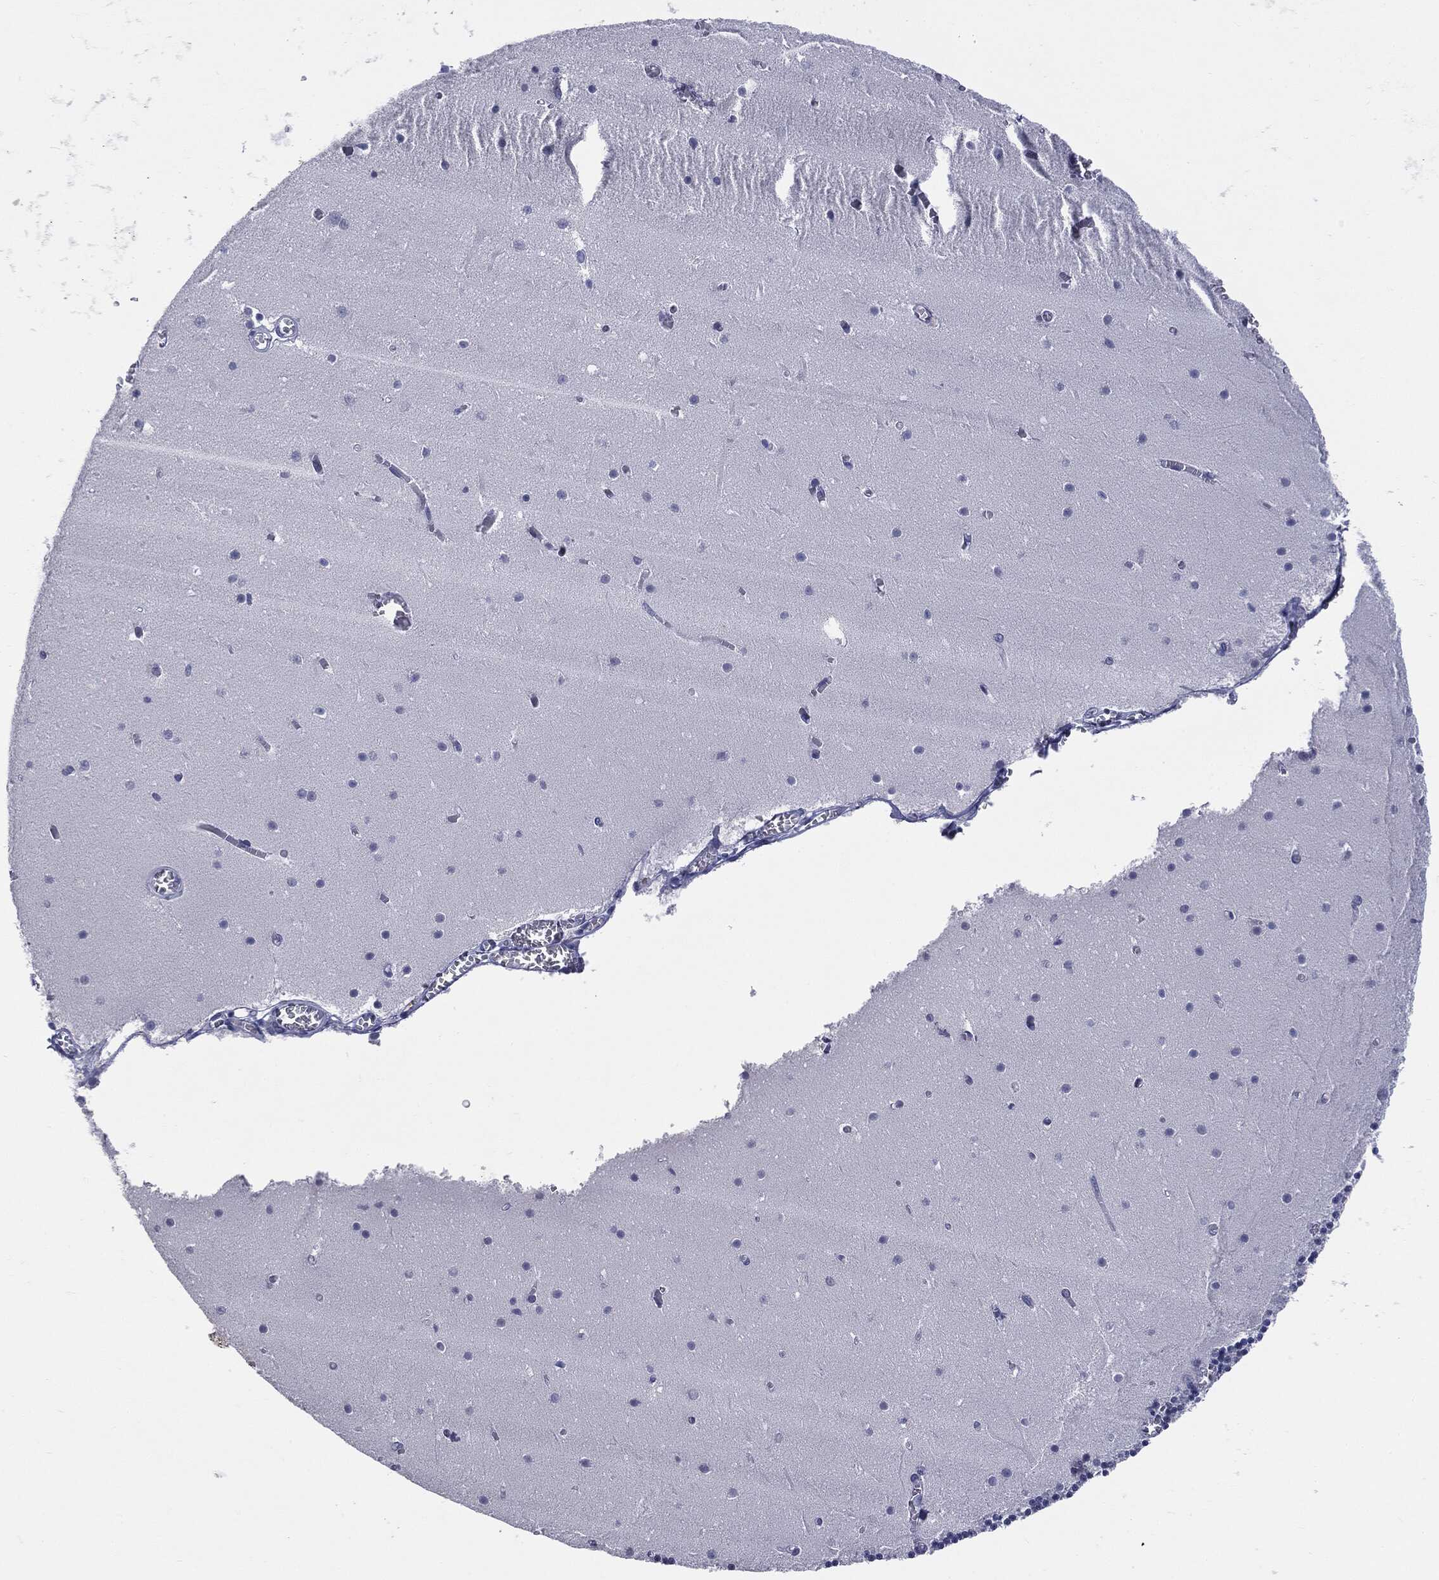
{"staining": {"intensity": "negative", "quantity": "none", "location": "none"}, "tissue": "cerebellum", "cell_type": "Cells in granular layer", "image_type": "normal", "snomed": [{"axis": "morphology", "description": "Normal tissue, NOS"}, {"axis": "topography", "description": "Cerebellum"}], "caption": "The immunohistochemistry (IHC) photomicrograph has no significant positivity in cells in granular layer of cerebellum. (Stains: DAB (3,3'-diaminobenzidine) immunohistochemistry with hematoxylin counter stain, Microscopy: brightfield microscopy at high magnification).", "gene": "TSHB", "patient": {"sex": "female", "age": 28}}